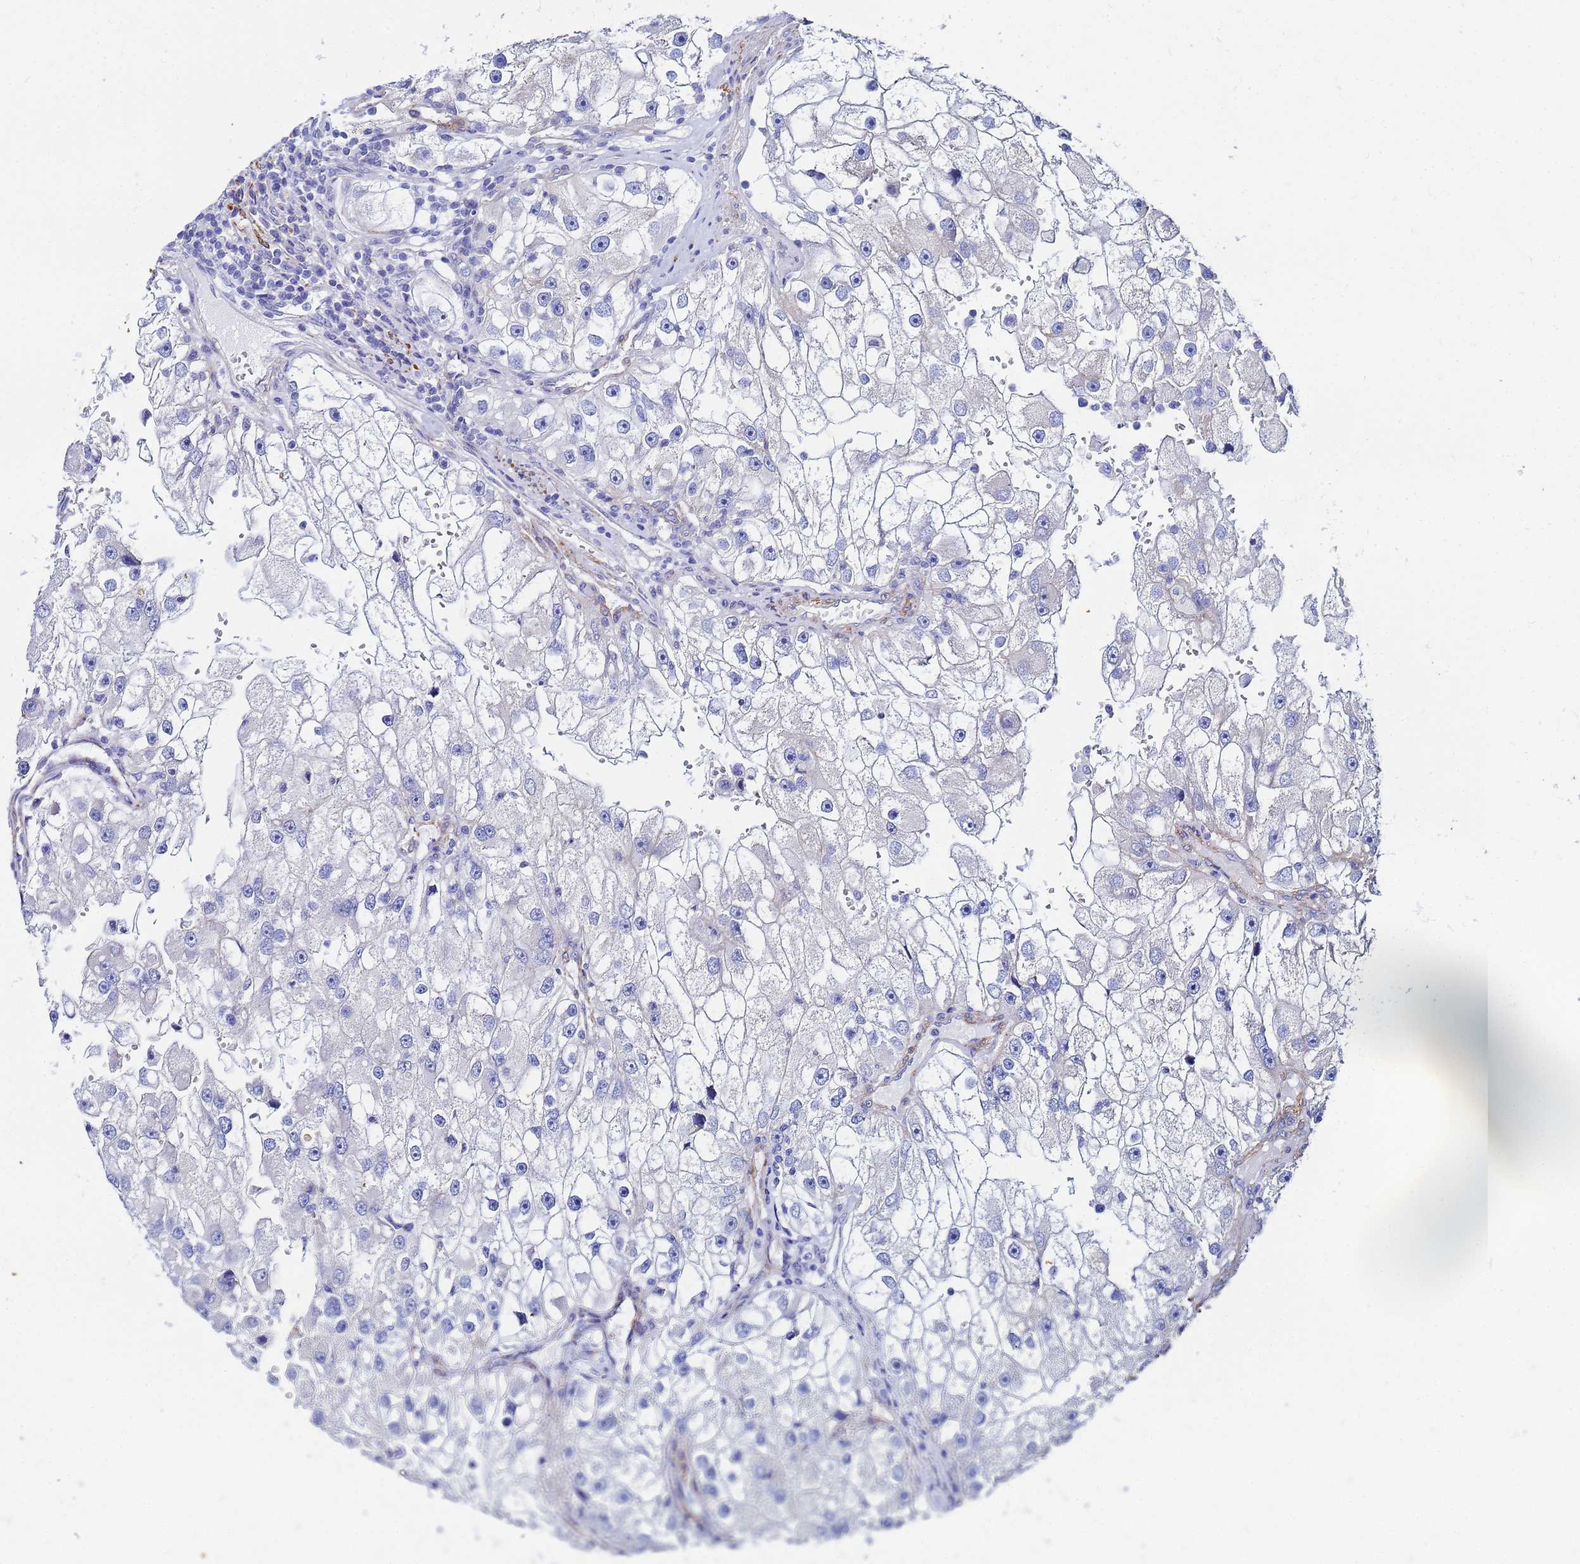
{"staining": {"intensity": "negative", "quantity": "none", "location": "none"}, "tissue": "renal cancer", "cell_type": "Tumor cells", "image_type": "cancer", "snomed": [{"axis": "morphology", "description": "Adenocarcinoma, NOS"}, {"axis": "topography", "description": "Kidney"}], "caption": "Immunohistochemistry image of renal adenocarcinoma stained for a protein (brown), which shows no positivity in tumor cells.", "gene": "RAB39B", "patient": {"sex": "male", "age": 63}}